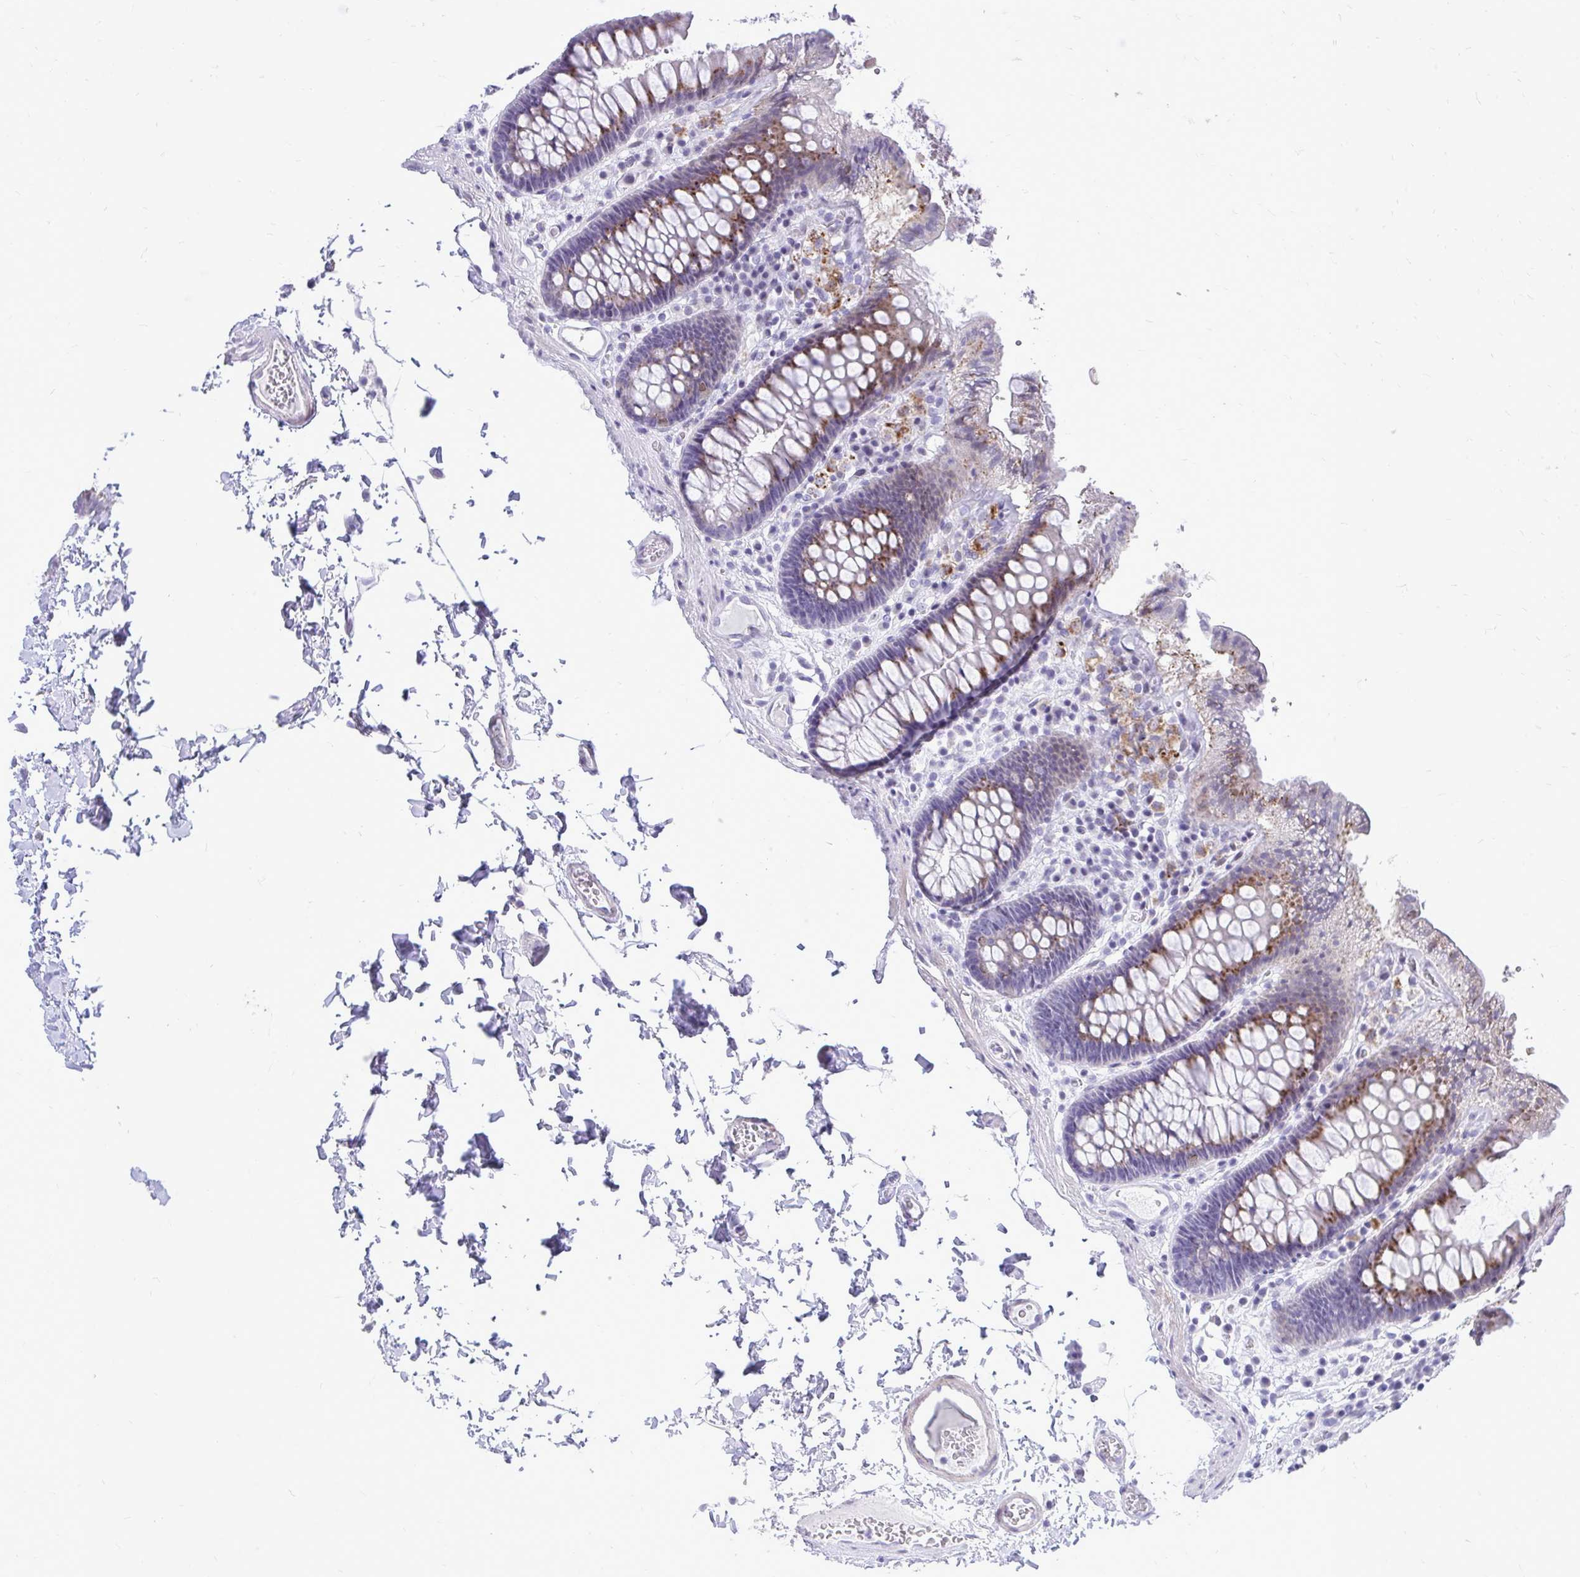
{"staining": {"intensity": "negative", "quantity": "none", "location": "none"}, "tissue": "colon", "cell_type": "Endothelial cells", "image_type": "normal", "snomed": [{"axis": "morphology", "description": "Normal tissue, NOS"}, {"axis": "topography", "description": "Colon"}, {"axis": "topography", "description": "Peripheral nerve tissue"}], "caption": "Immunohistochemistry (IHC) photomicrograph of normal human colon stained for a protein (brown), which exhibits no staining in endothelial cells.", "gene": "GABRA1", "patient": {"sex": "male", "age": 84}}